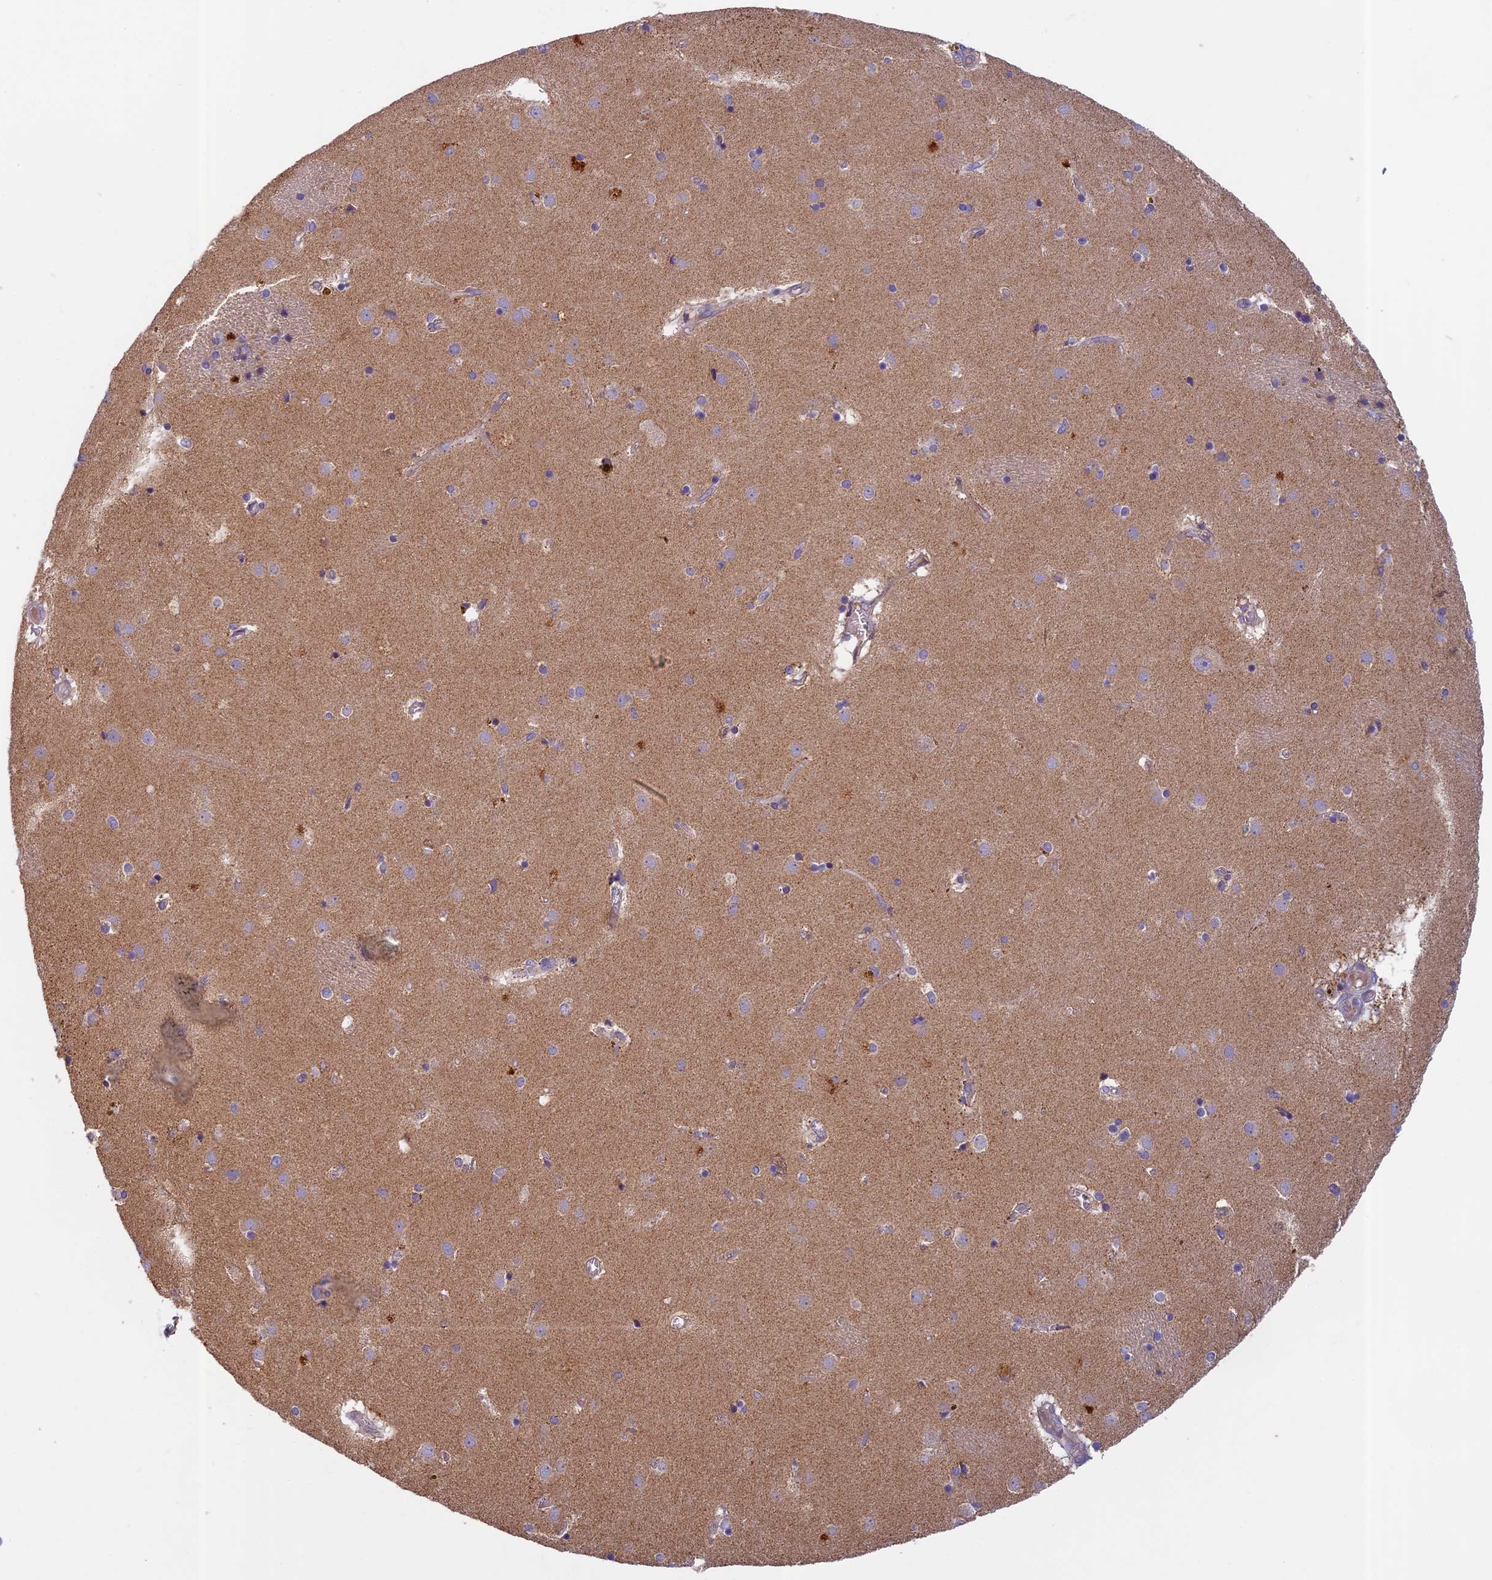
{"staining": {"intensity": "negative", "quantity": "none", "location": "none"}, "tissue": "caudate", "cell_type": "Glial cells", "image_type": "normal", "snomed": [{"axis": "morphology", "description": "Normal tissue, NOS"}, {"axis": "topography", "description": "Lateral ventricle wall"}], "caption": "Glial cells show no significant protein positivity in unremarkable caudate. Nuclei are stained in blue.", "gene": "SEMA7A", "patient": {"sex": "male", "age": 70}}